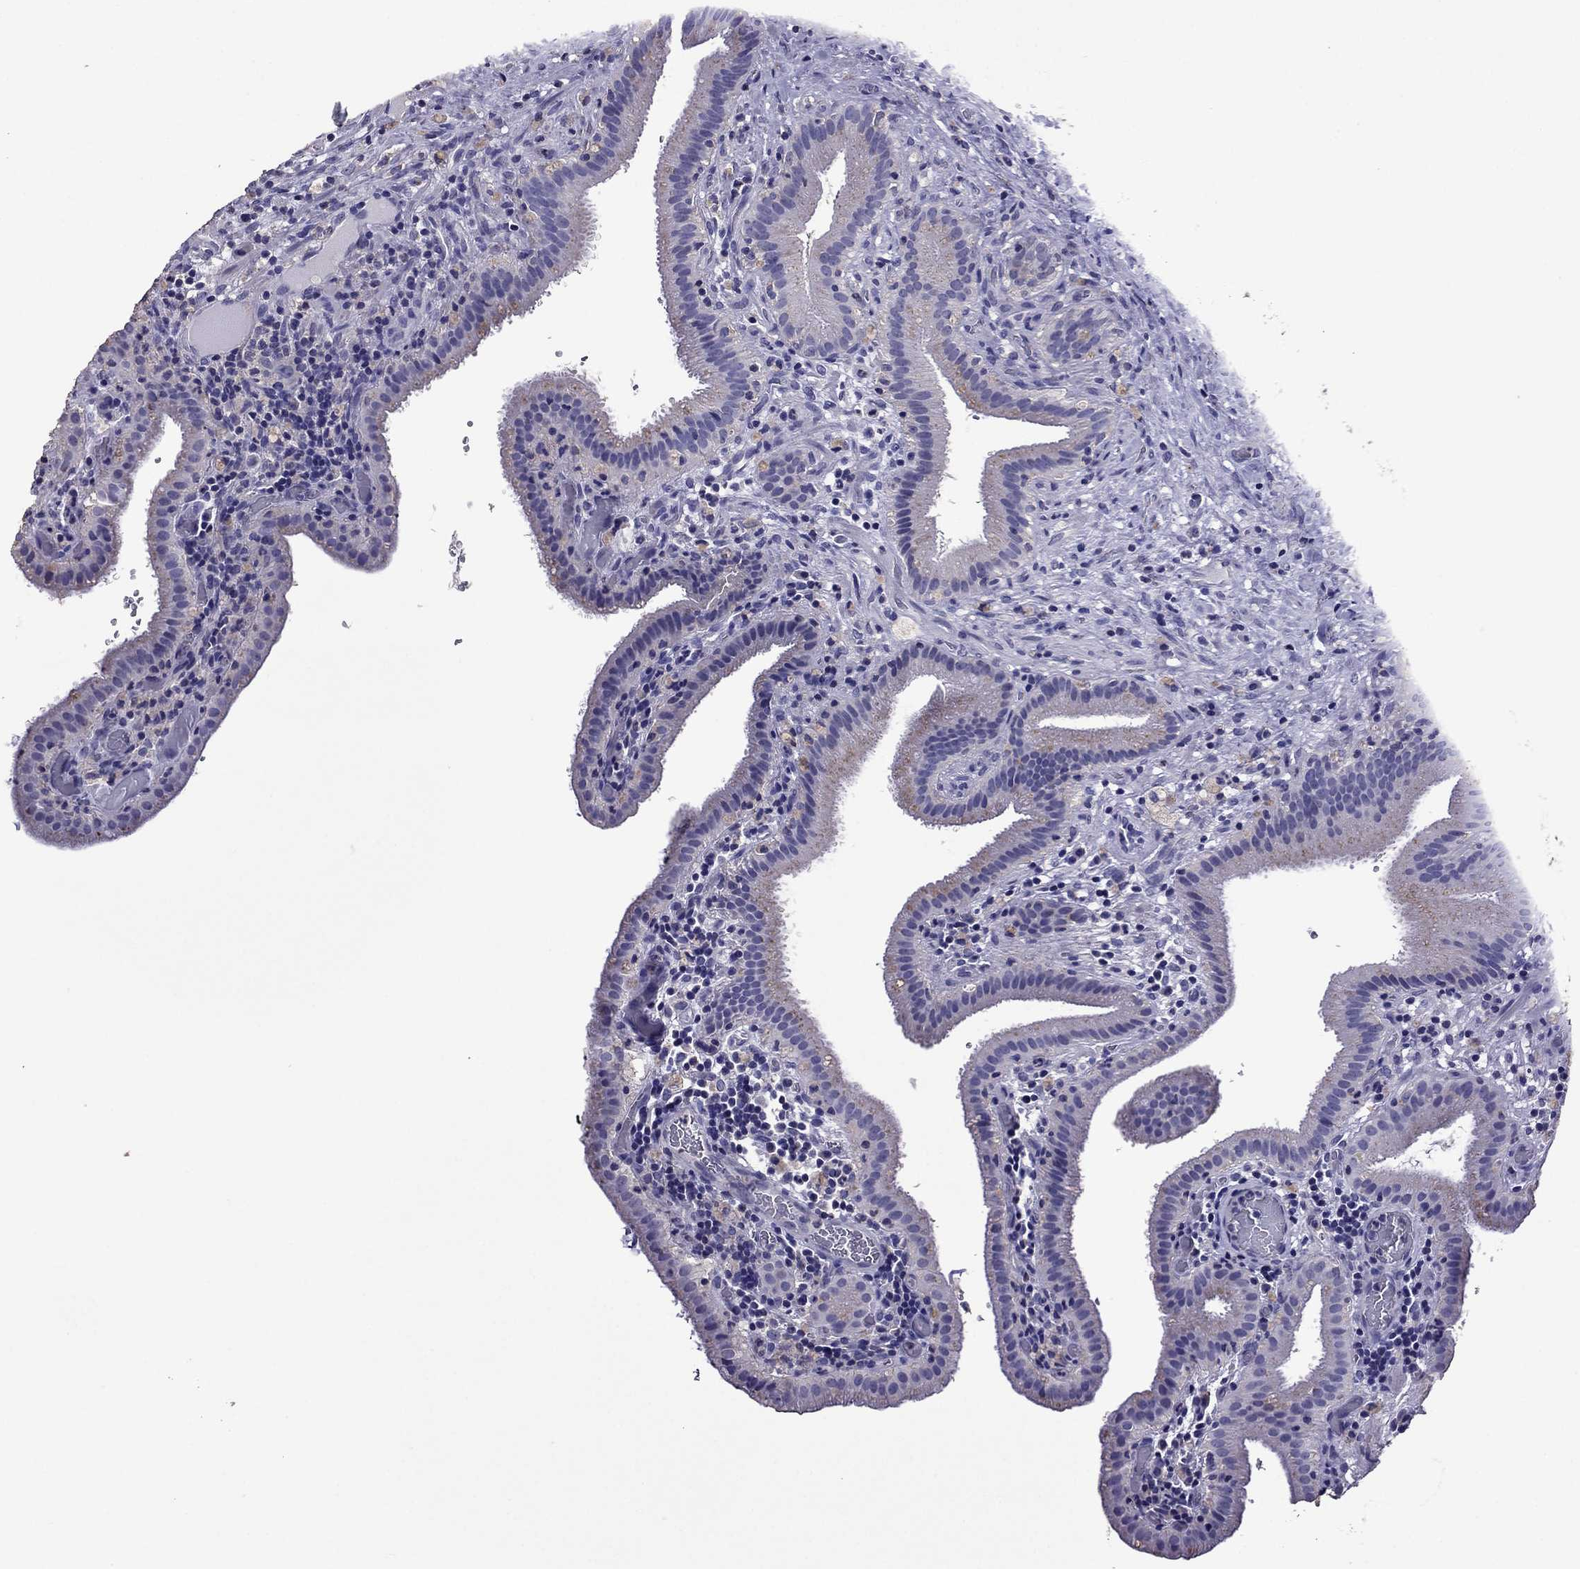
{"staining": {"intensity": "negative", "quantity": "none", "location": "none"}, "tissue": "gallbladder", "cell_type": "Glandular cells", "image_type": "normal", "snomed": [{"axis": "morphology", "description": "Normal tissue, NOS"}, {"axis": "topography", "description": "Gallbladder"}], "caption": "Immunohistochemistry (IHC) image of unremarkable human gallbladder stained for a protein (brown), which exhibits no expression in glandular cells.", "gene": "NKX3", "patient": {"sex": "male", "age": 62}}